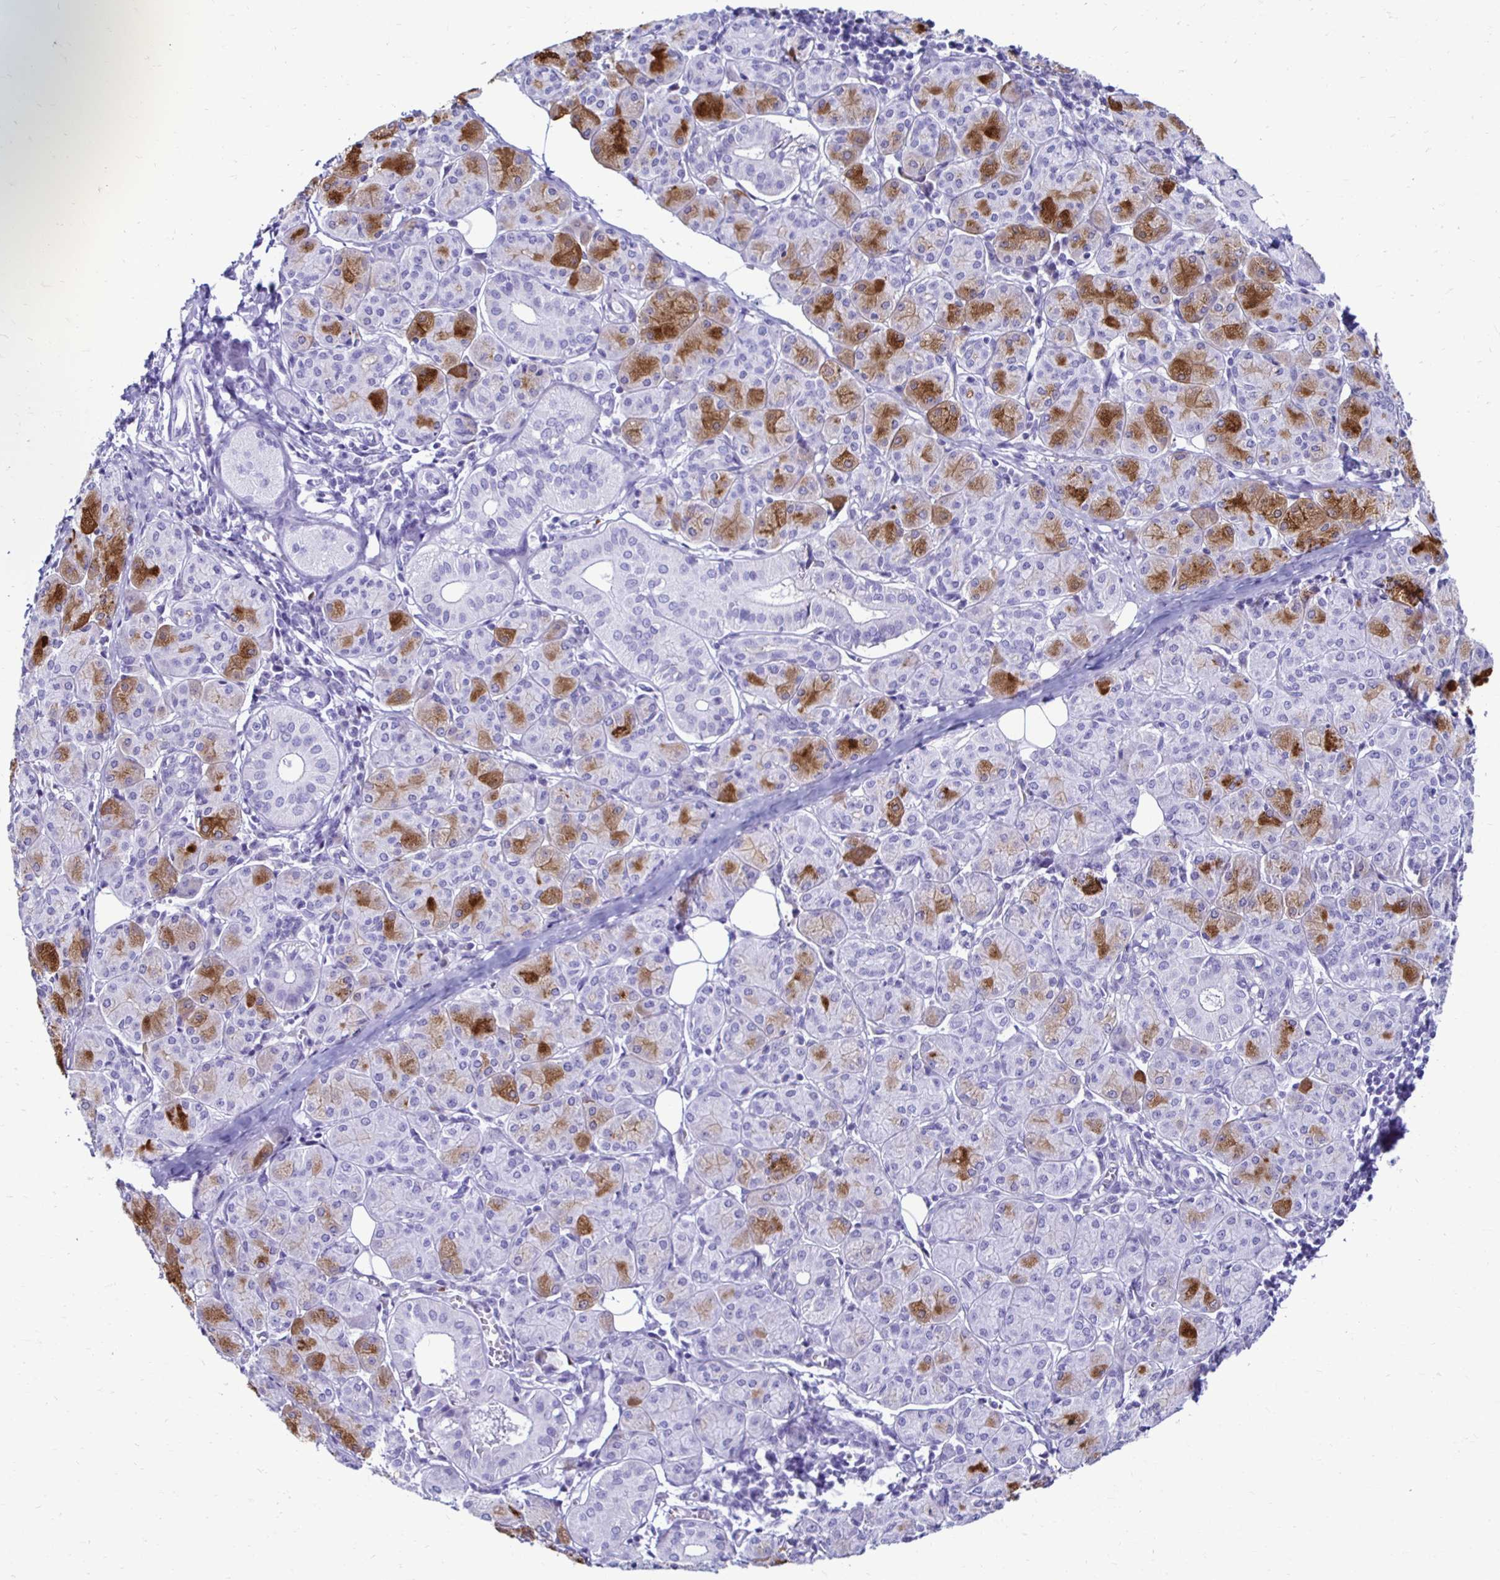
{"staining": {"intensity": "moderate", "quantity": "25%-75%", "location": "cytoplasmic/membranous"}, "tissue": "salivary gland", "cell_type": "Glandular cells", "image_type": "normal", "snomed": [{"axis": "morphology", "description": "Normal tissue, NOS"}, {"axis": "morphology", "description": "Inflammation, NOS"}, {"axis": "topography", "description": "Lymph node"}, {"axis": "topography", "description": "Salivary gland"}], "caption": "High-power microscopy captured an immunohistochemistry (IHC) image of unremarkable salivary gland, revealing moderate cytoplasmic/membranous staining in approximately 25%-75% of glandular cells.", "gene": "CST5", "patient": {"sex": "male", "age": 3}}